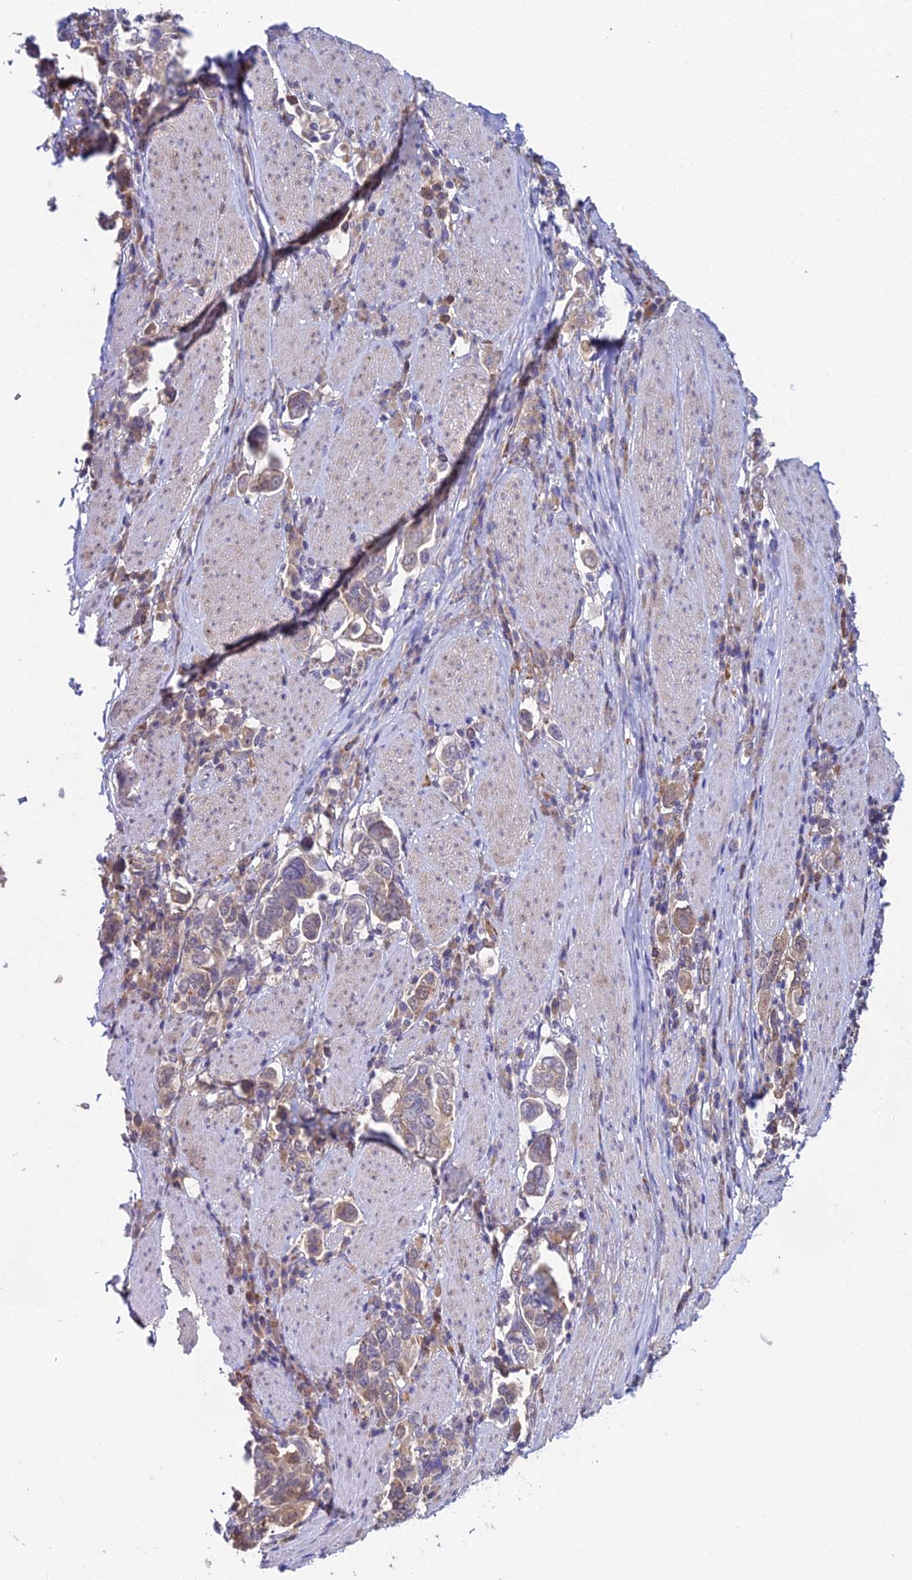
{"staining": {"intensity": "weak", "quantity": ">75%", "location": "cytoplasmic/membranous"}, "tissue": "stomach cancer", "cell_type": "Tumor cells", "image_type": "cancer", "snomed": [{"axis": "morphology", "description": "Adenocarcinoma, NOS"}, {"axis": "topography", "description": "Stomach, upper"}, {"axis": "topography", "description": "Stomach"}], "caption": "Immunohistochemistry staining of adenocarcinoma (stomach), which demonstrates low levels of weak cytoplasmic/membranous positivity in about >75% of tumor cells indicating weak cytoplasmic/membranous protein expression. The staining was performed using DAB (brown) for protein detection and nuclei were counterstained in hematoxylin (blue).", "gene": "WDR43", "patient": {"sex": "male", "age": 62}}